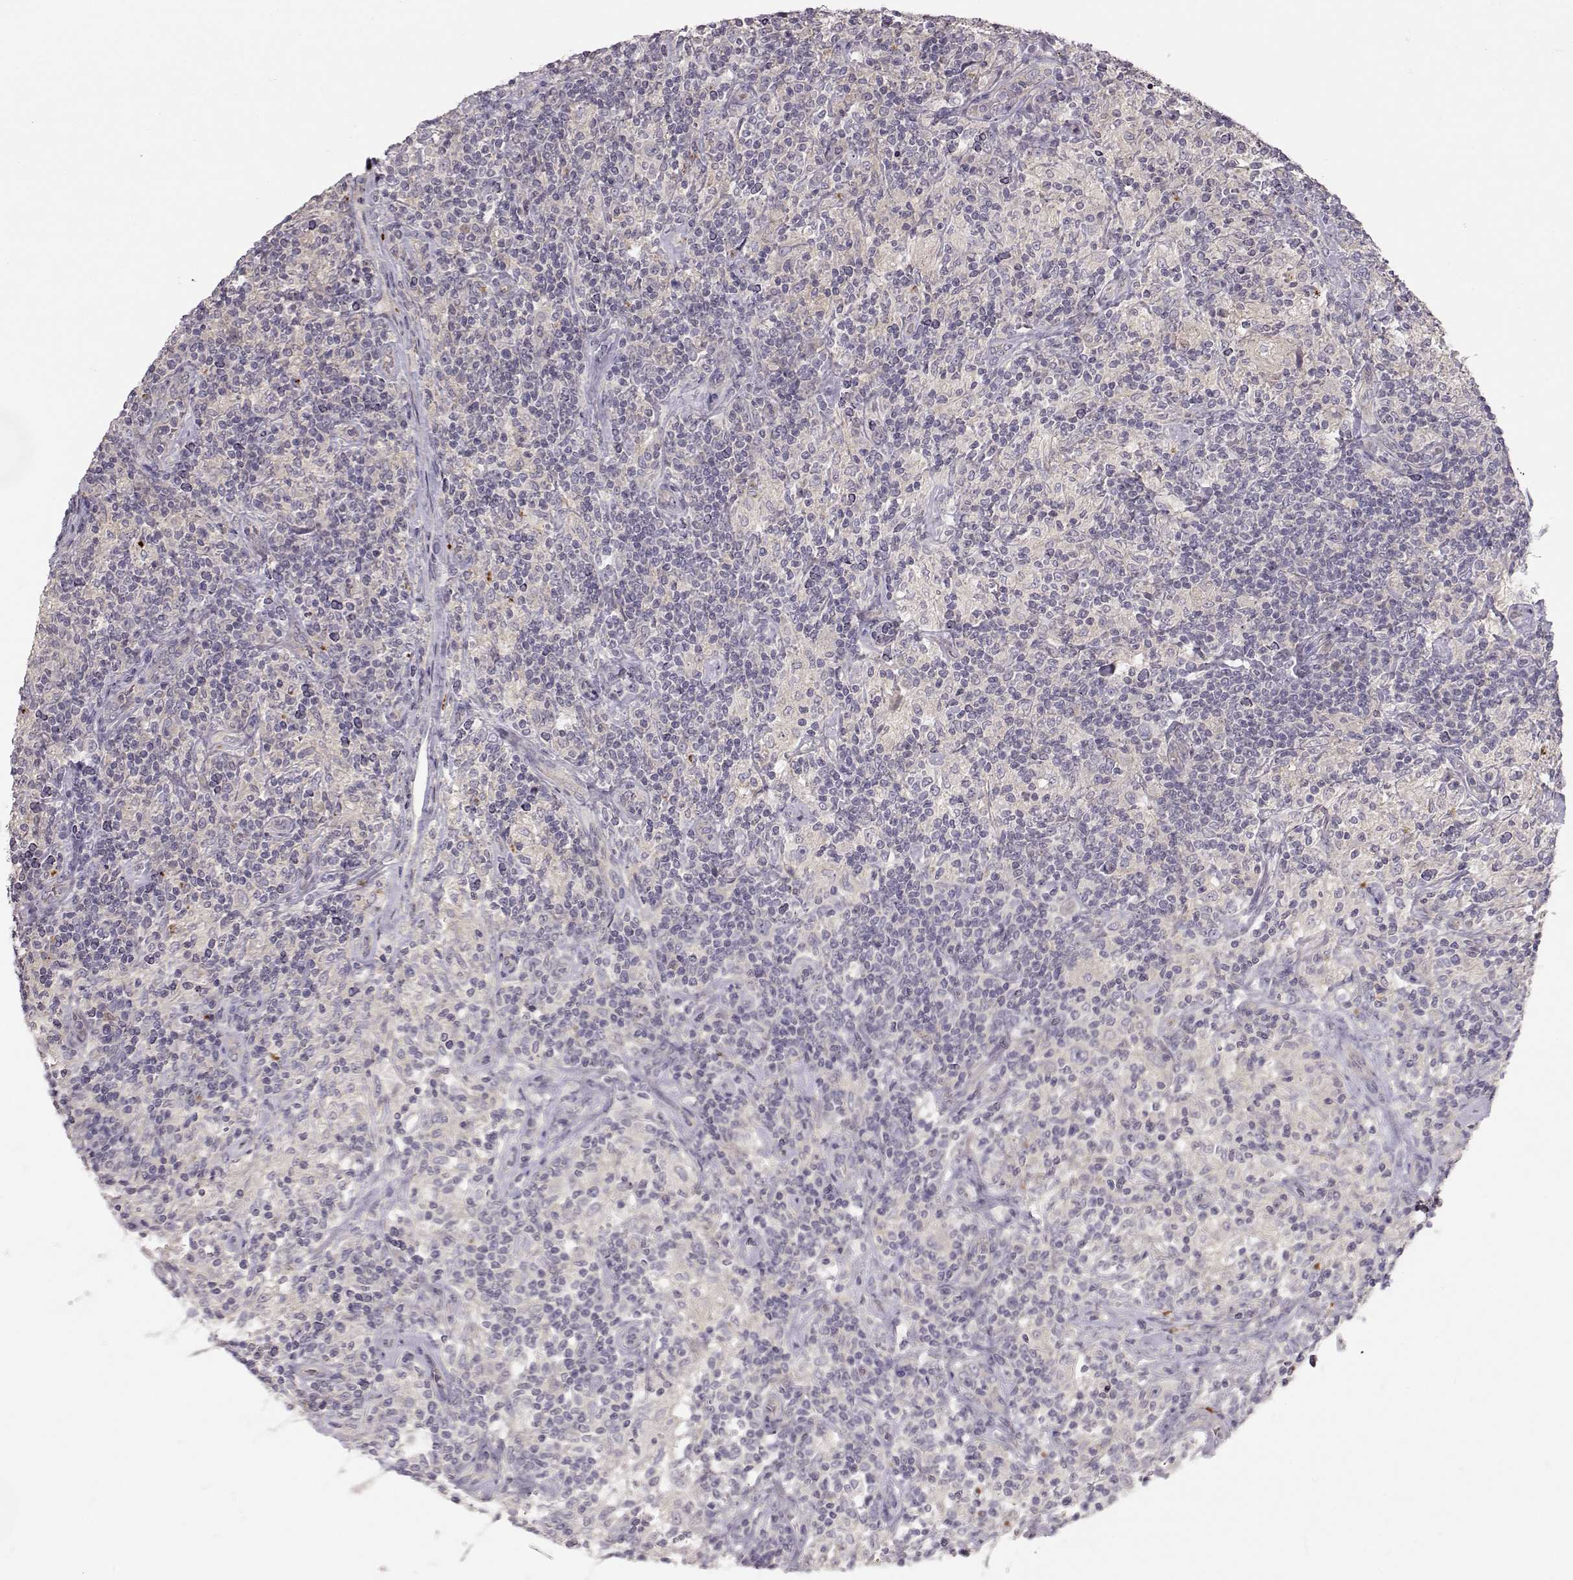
{"staining": {"intensity": "negative", "quantity": "none", "location": "none"}, "tissue": "lymphoma", "cell_type": "Tumor cells", "image_type": "cancer", "snomed": [{"axis": "morphology", "description": "Hodgkin's disease, NOS"}, {"axis": "topography", "description": "Lymph node"}], "caption": "Tumor cells show no significant protein expression in lymphoma.", "gene": "ARHGAP8", "patient": {"sex": "male", "age": 70}}